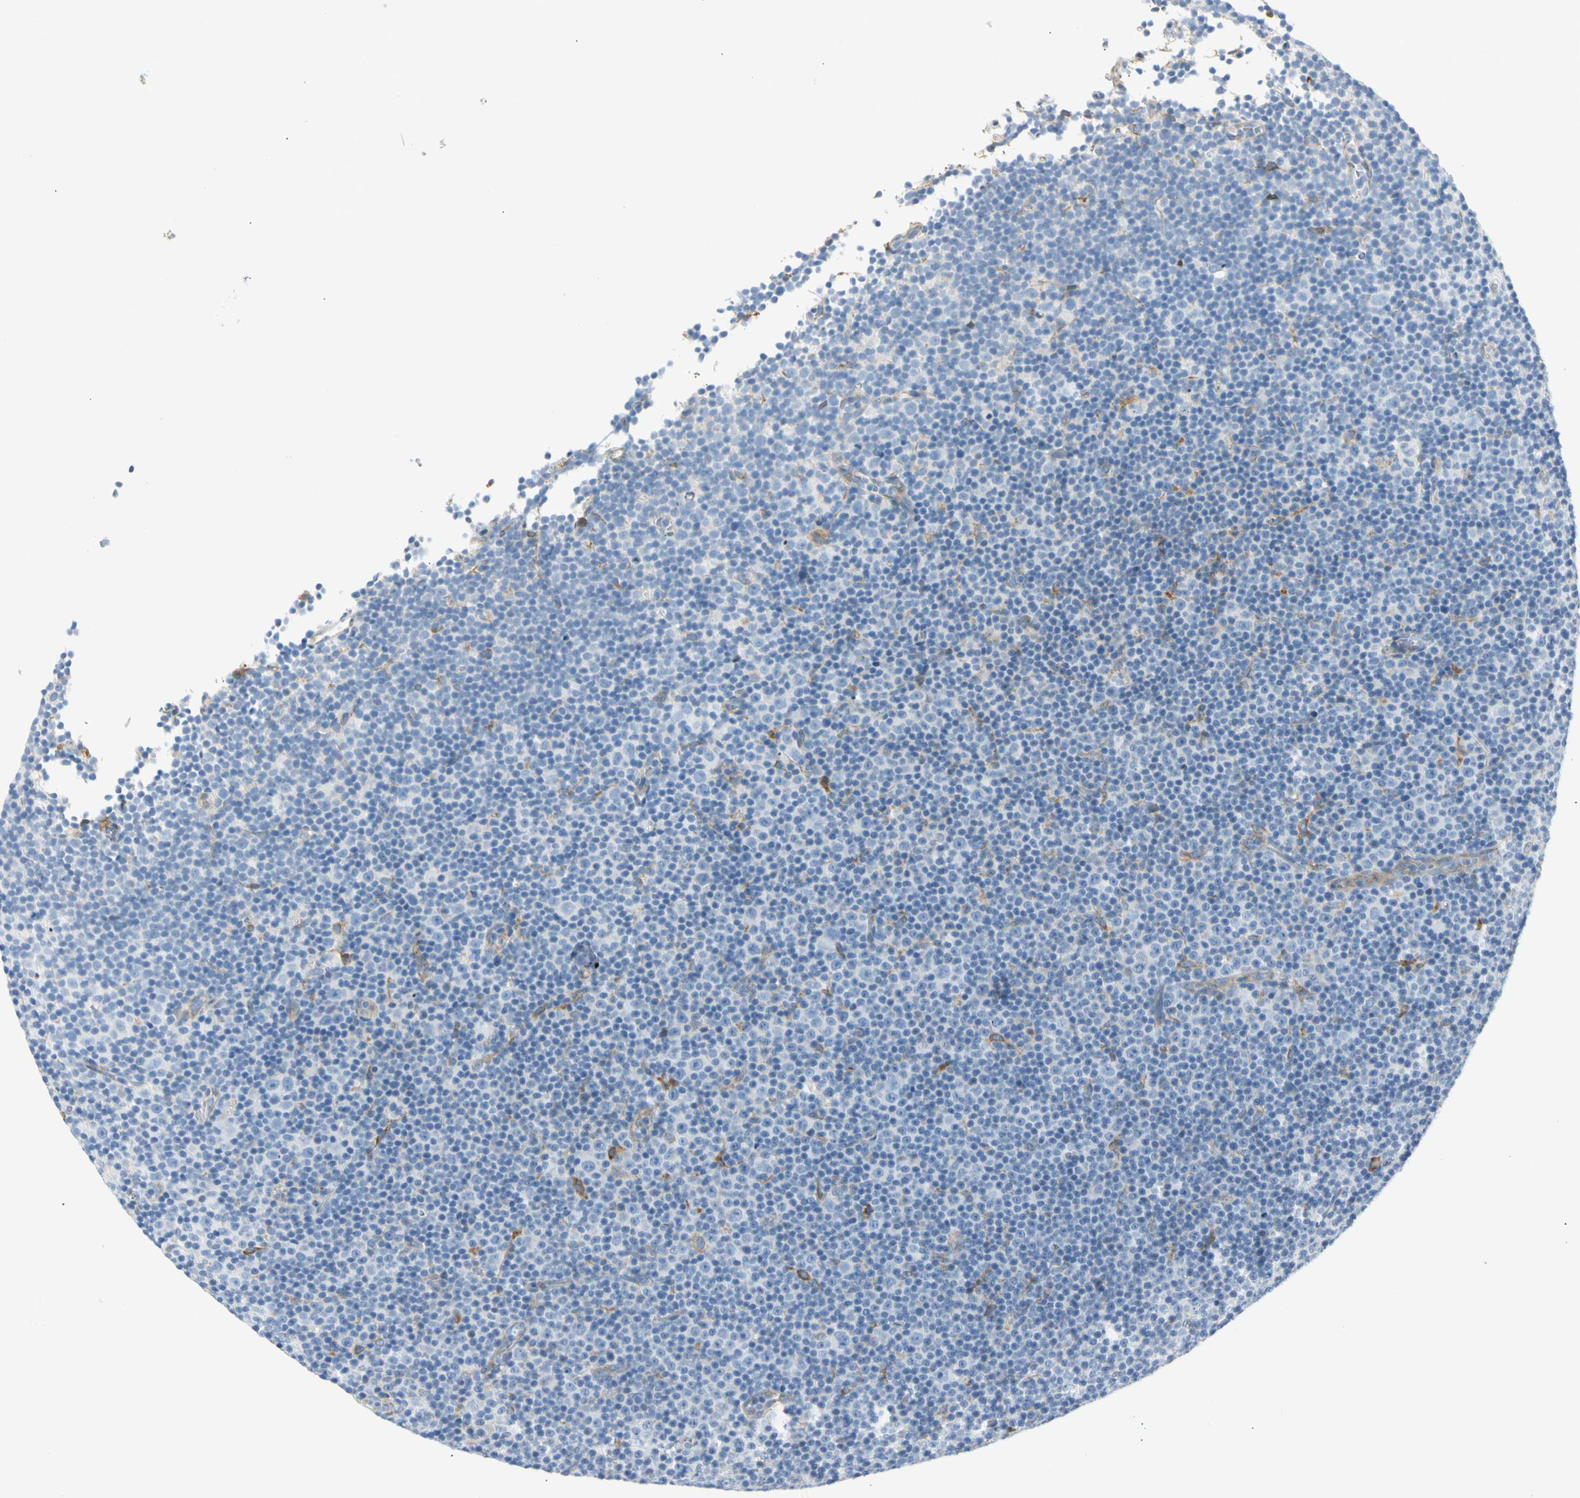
{"staining": {"intensity": "negative", "quantity": "none", "location": "none"}, "tissue": "lymphoma", "cell_type": "Tumor cells", "image_type": "cancer", "snomed": [{"axis": "morphology", "description": "Malignant lymphoma, non-Hodgkin's type, Low grade"}, {"axis": "topography", "description": "Lymph node"}], "caption": "Immunohistochemistry (IHC) image of malignant lymphoma, non-Hodgkin's type (low-grade) stained for a protein (brown), which displays no staining in tumor cells.", "gene": "TNFSF11", "patient": {"sex": "female", "age": 67}}